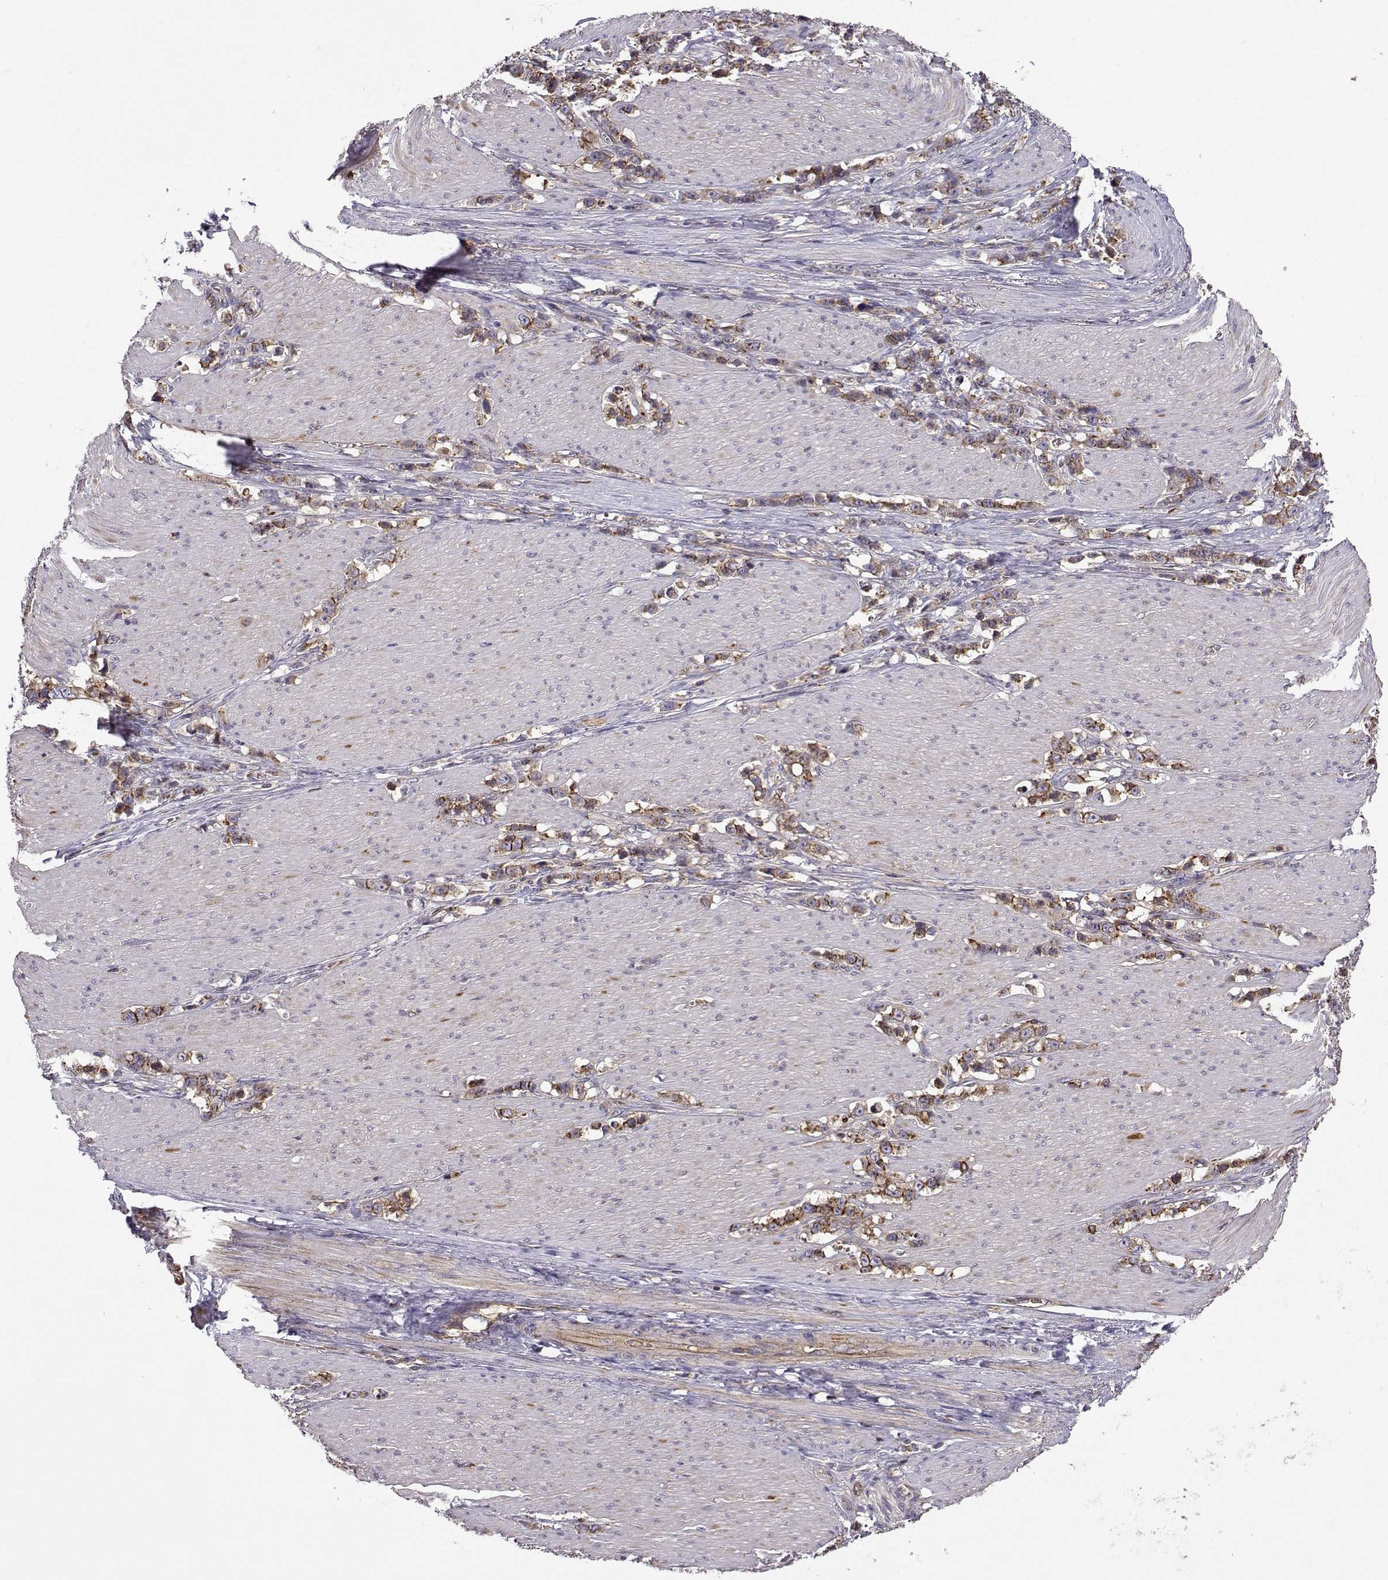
{"staining": {"intensity": "strong", "quantity": "25%-75%", "location": "cytoplasmic/membranous"}, "tissue": "stomach cancer", "cell_type": "Tumor cells", "image_type": "cancer", "snomed": [{"axis": "morphology", "description": "Adenocarcinoma, NOS"}, {"axis": "topography", "description": "Stomach, lower"}], "caption": "Stomach cancer tissue demonstrates strong cytoplasmic/membranous expression in about 25%-75% of tumor cells, visualized by immunohistochemistry. (Brightfield microscopy of DAB IHC at high magnification).", "gene": "ITGB8", "patient": {"sex": "male", "age": 88}}